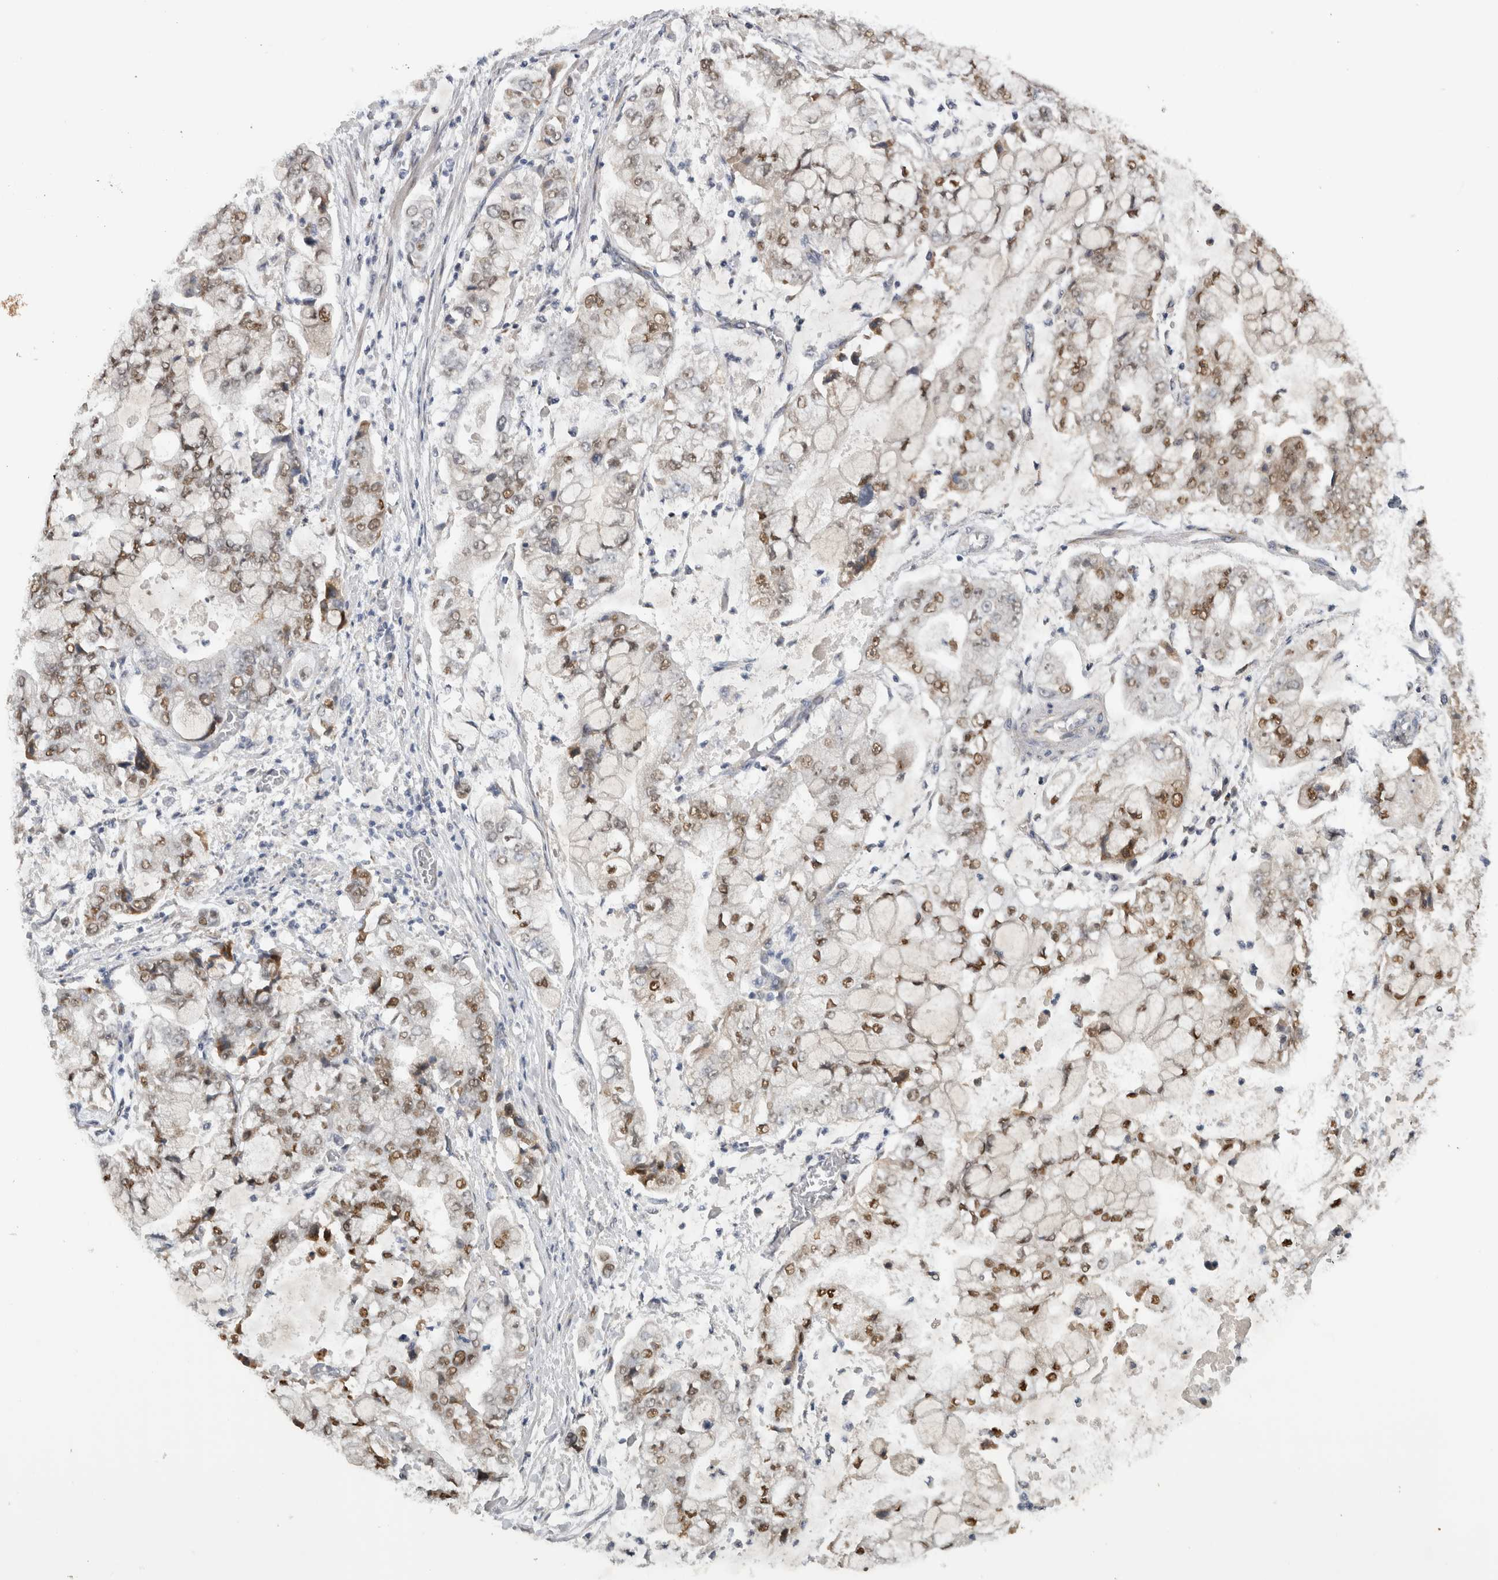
{"staining": {"intensity": "moderate", "quantity": ">75%", "location": "nuclear"}, "tissue": "stomach cancer", "cell_type": "Tumor cells", "image_type": "cancer", "snomed": [{"axis": "morphology", "description": "Adenocarcinoma, NOS"}, {"axis": "topography", "description": "Stomach"}], "caption": "Stomach adenocarcinoma stained for a protein reveals moderate nuclear positivity in tumor cells.", "gene": "DYRK2", "patient": {"sex": "male", "age": 76}}